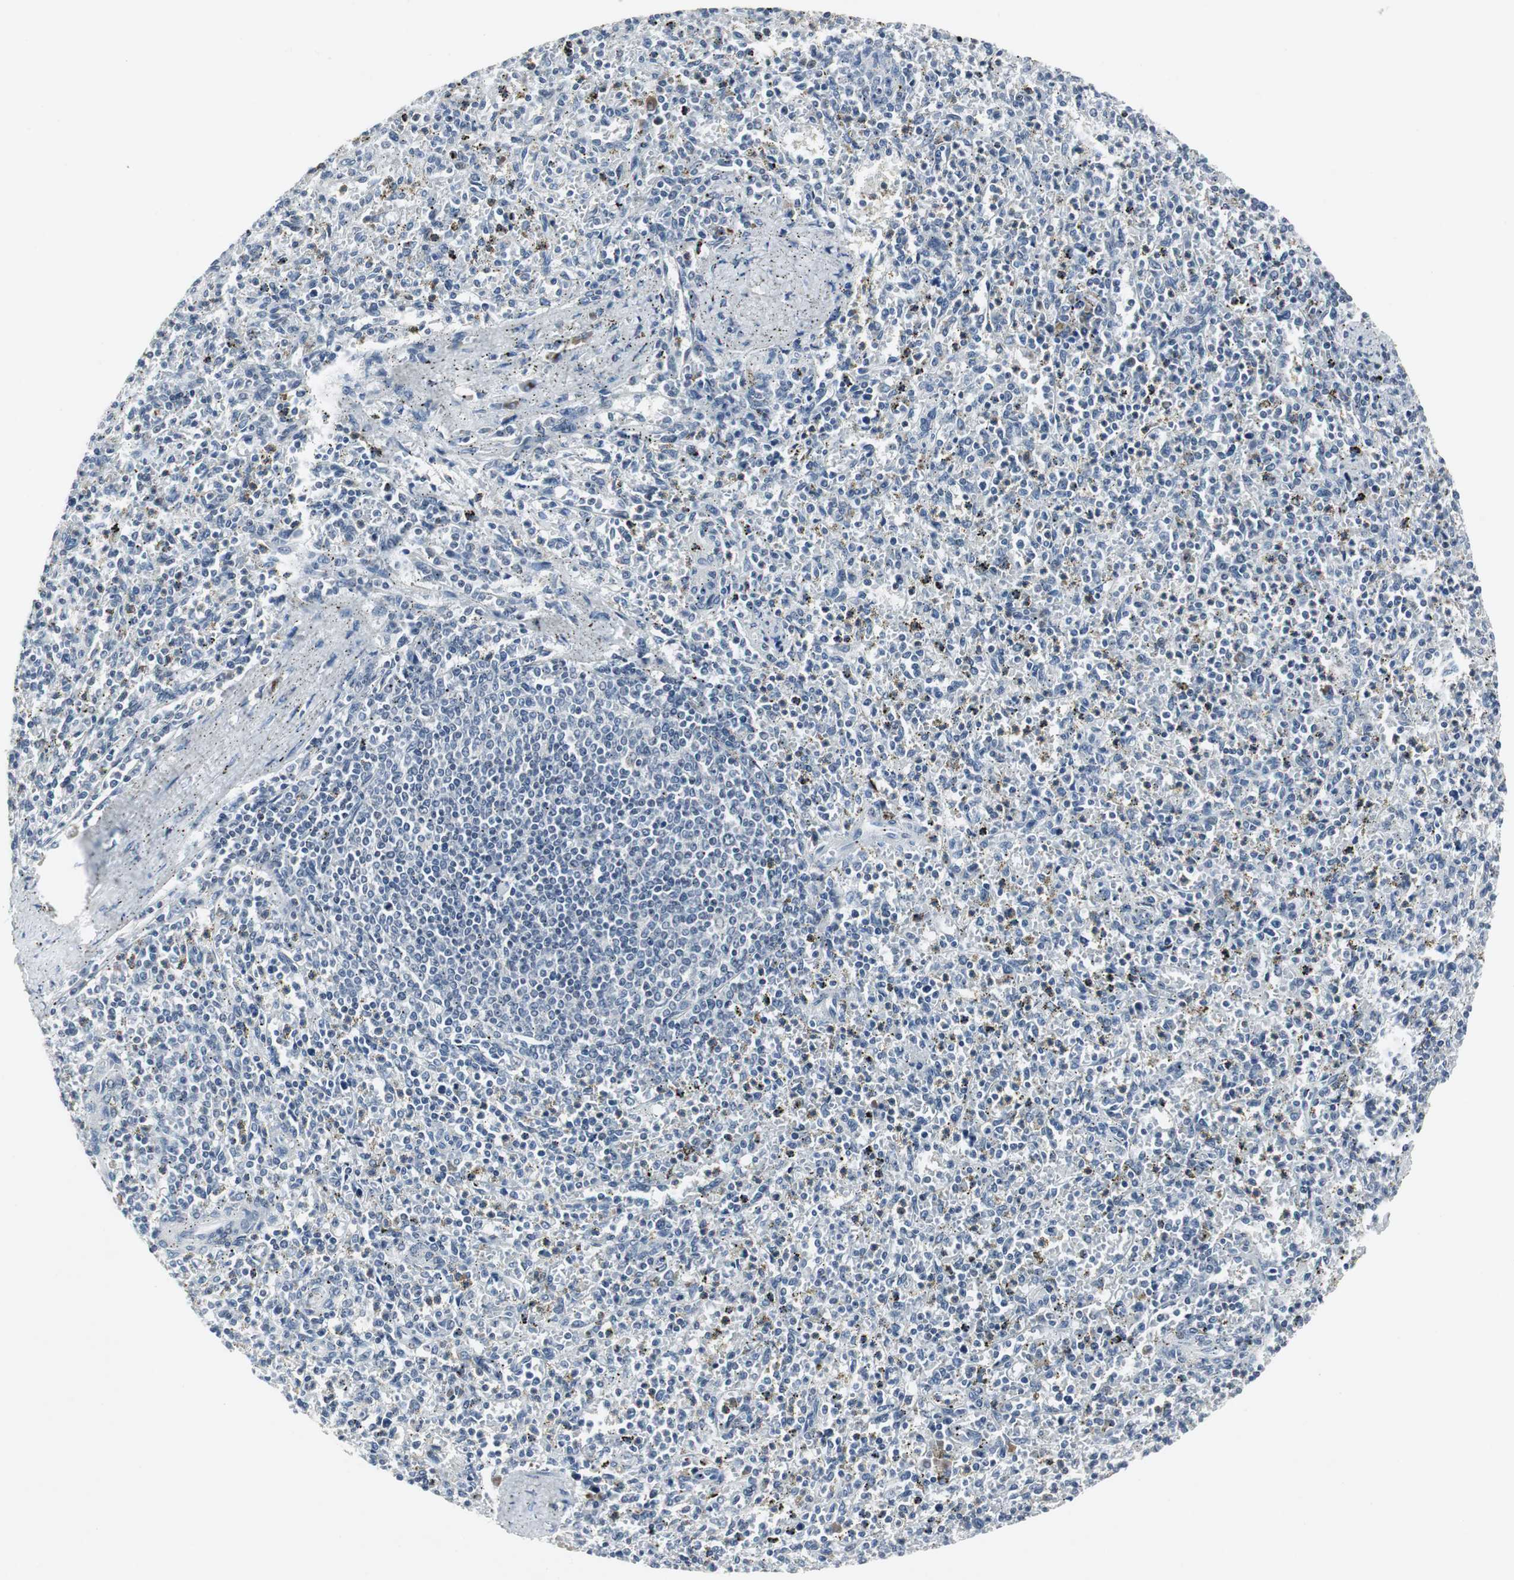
{"staining": {"intensity": "negative", "quantity": "none", "location": "none"}, "tissue": "spleen", "cell_type": "Cells in red pulp", "image_type": "normal", "snomed": [{"axis": "morphology", "description": "Normal tissue, NOS"}, {"axis": "topography", "description": "Spleen"}], "caption": "Histopathology image shows no protein positivity in cells in red pulp of unremarkable spleen. (DAB immunohistochemistry, high magnification).", "gene": "ELK1", "patient": {"sex": "male", "age": 72}}